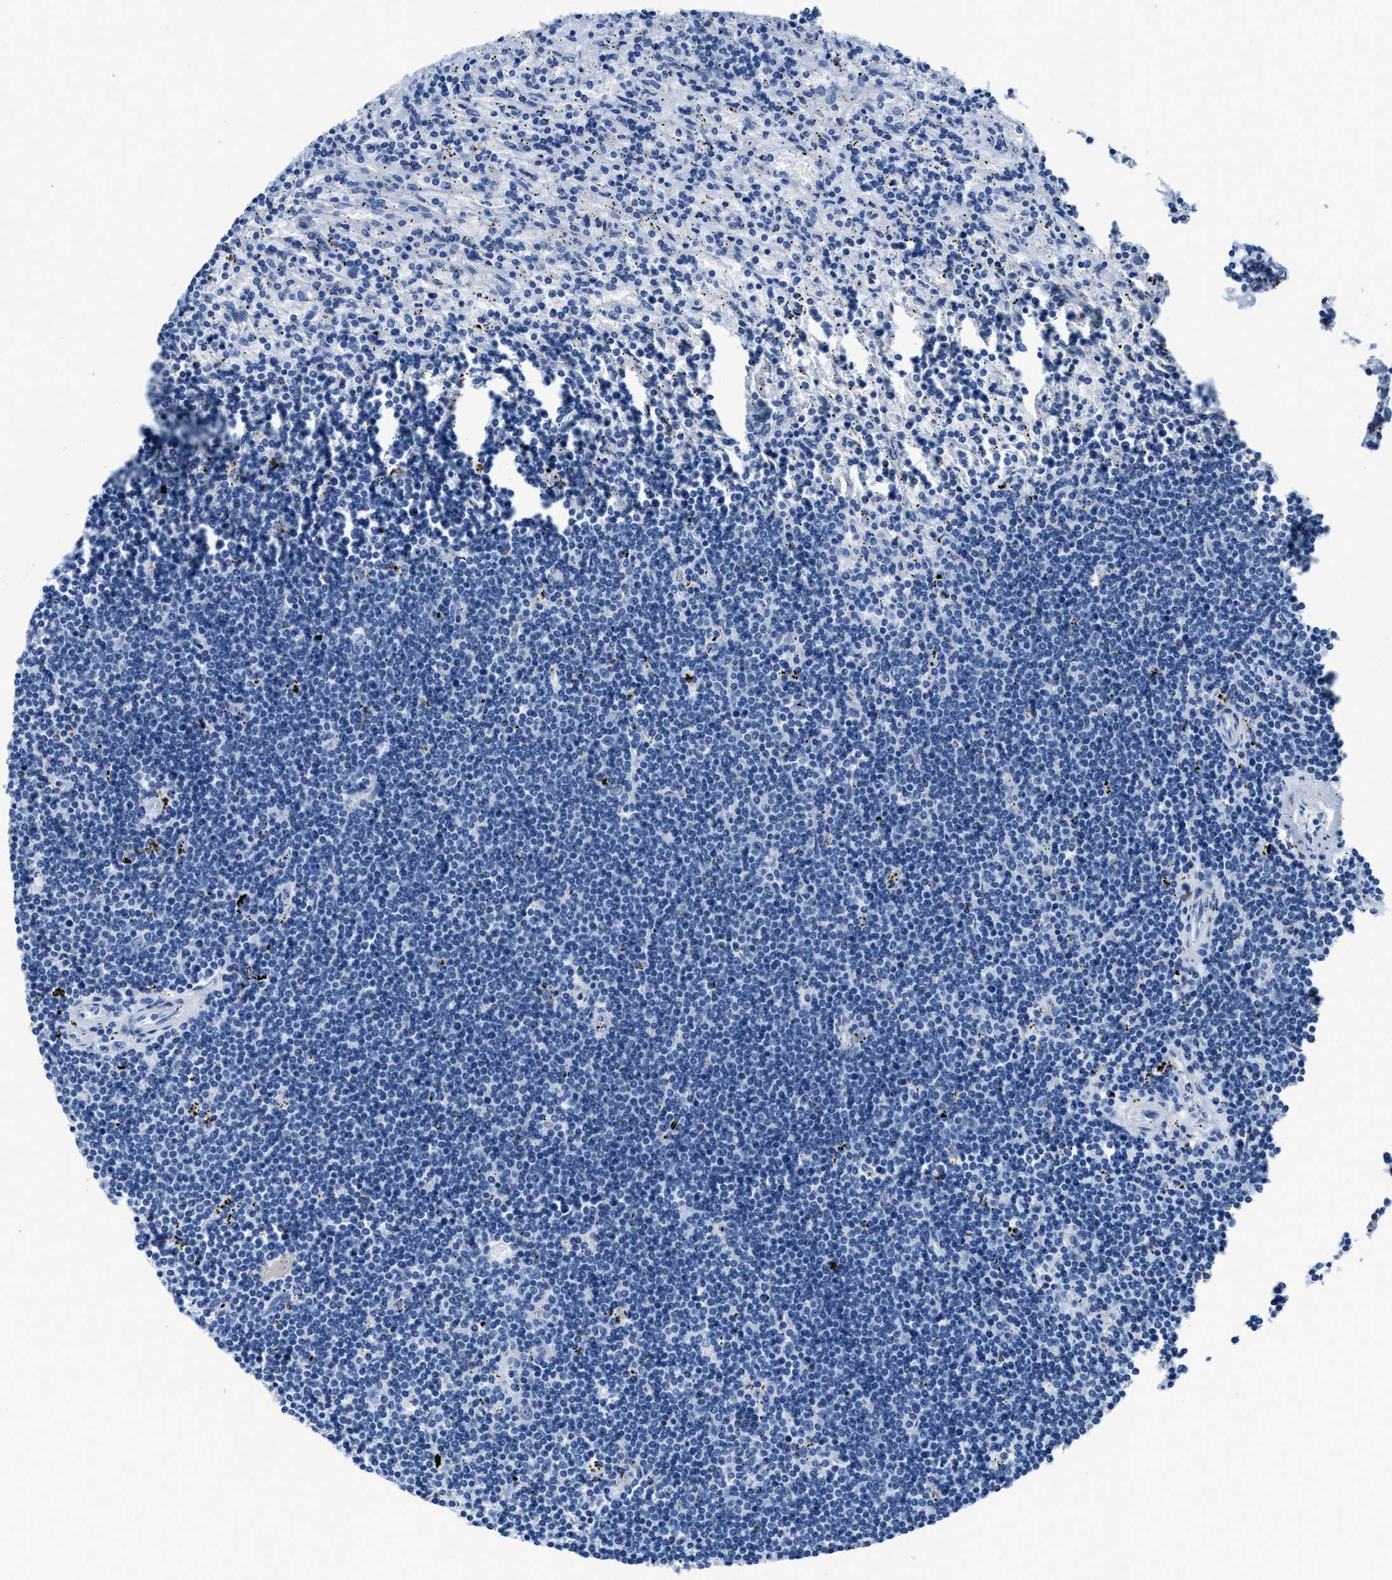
{"staining": {"intensity": "negative", "quantity": "none", "location": "none"}, "tissue": "lymphoma", "cell_type": "Tumor cells", "image_type": "cancer", "snomed": [{"axis": "morphology", "description": "Malignant lymphoma, non-Hodgkin's type, Low grade"}, {"axis": "topography", "description": "Spleen"}], "caption": "A micrograph of human malignant lymphoma, non-Hodgkin's type (low-grade) is negative for staining in tumor cells. The staining is performed using DAB brown chromogen with nuclei counter-stained in using hematoxylin.", "gene": "ASZ1", "patient": {"sex": "male", "age": 76}}